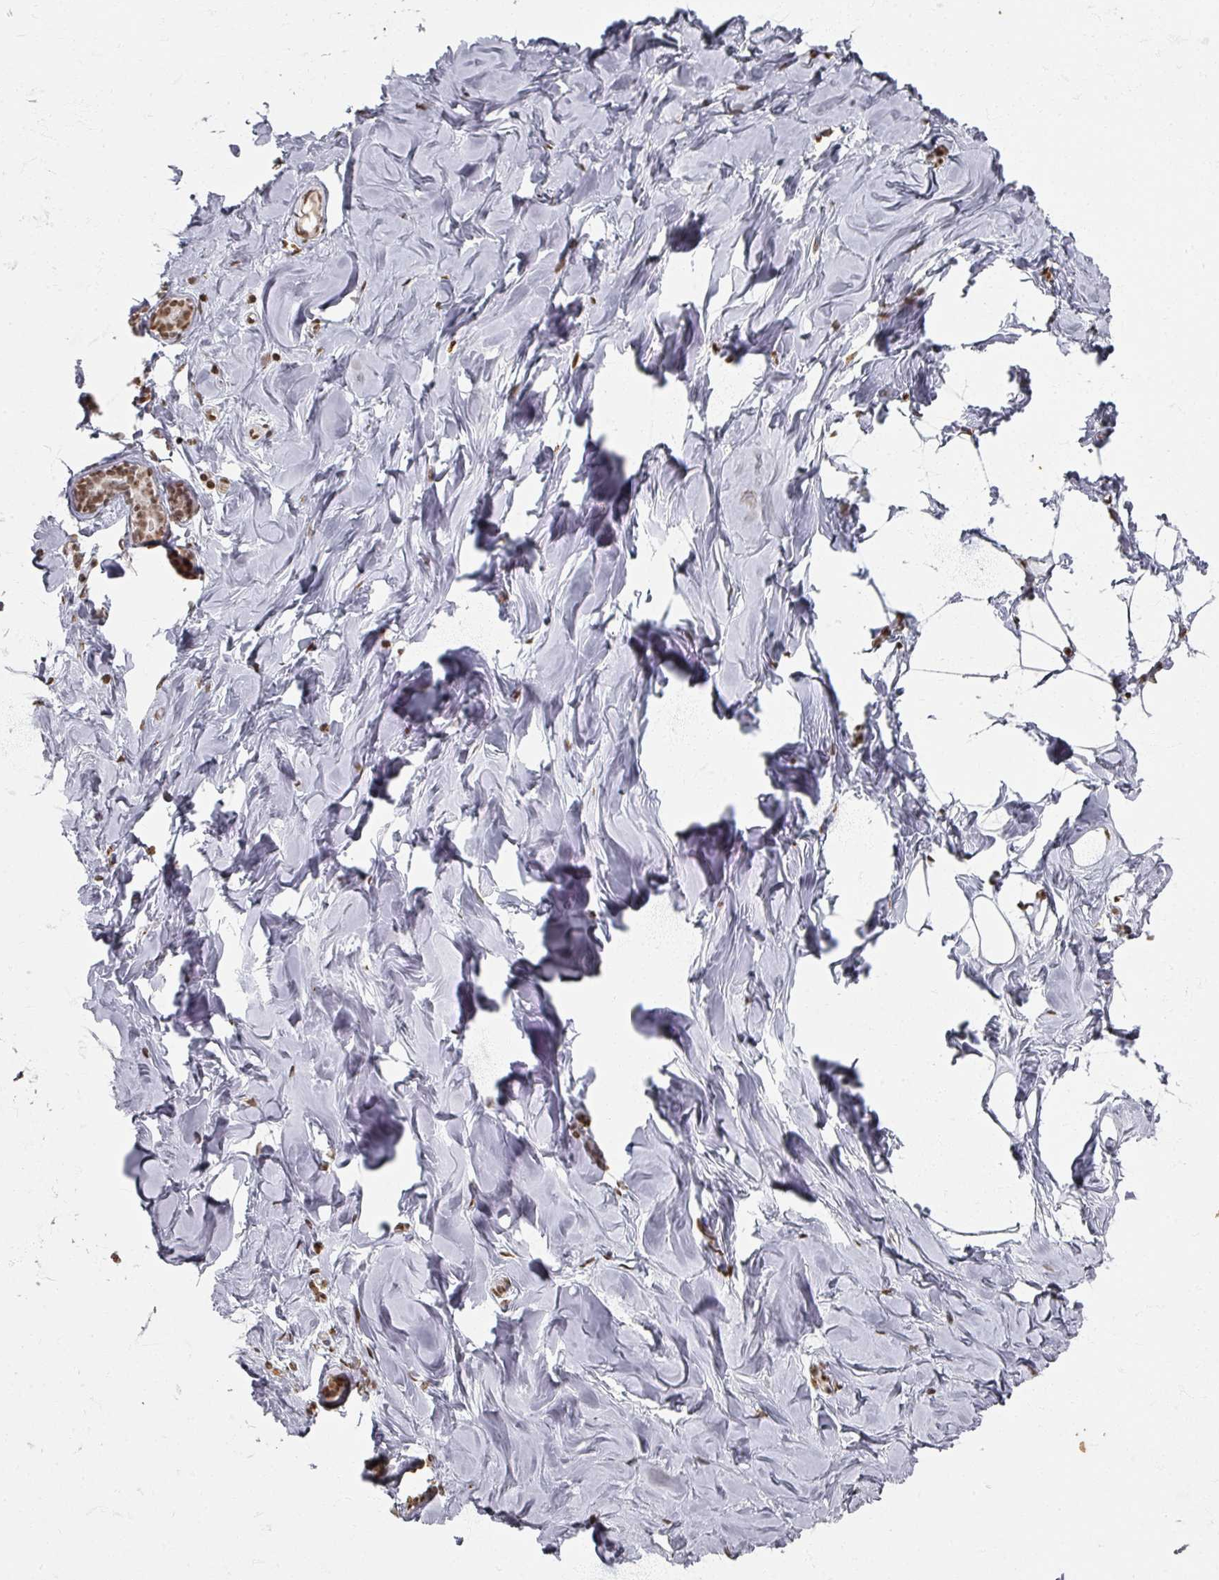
{"staining": {"intensity": "moderate", "quantity": "<25%", "location": "nuclear"}, "tissue": "breast", "cell_type": "Adipocytes", "image_type": "normal", "snomed": [{"axis": "morphology", "description": "Normal tissue, NOS"}, {"axis": "topography", "description": "Breast"}], "caption": "High-power microscopy captured an immunohistochemistry (IHC) photomicrograph of benign breast, revealing moderate nuclear staining in about <25% of adipocytes. The protein of interest is stained brown, and the nuclei are stained in blue (DAB IHC with brightfield microscopy, high magnification).", "gene": "DCUN1D5", "patient": {"sex": "female", "age": 23}}